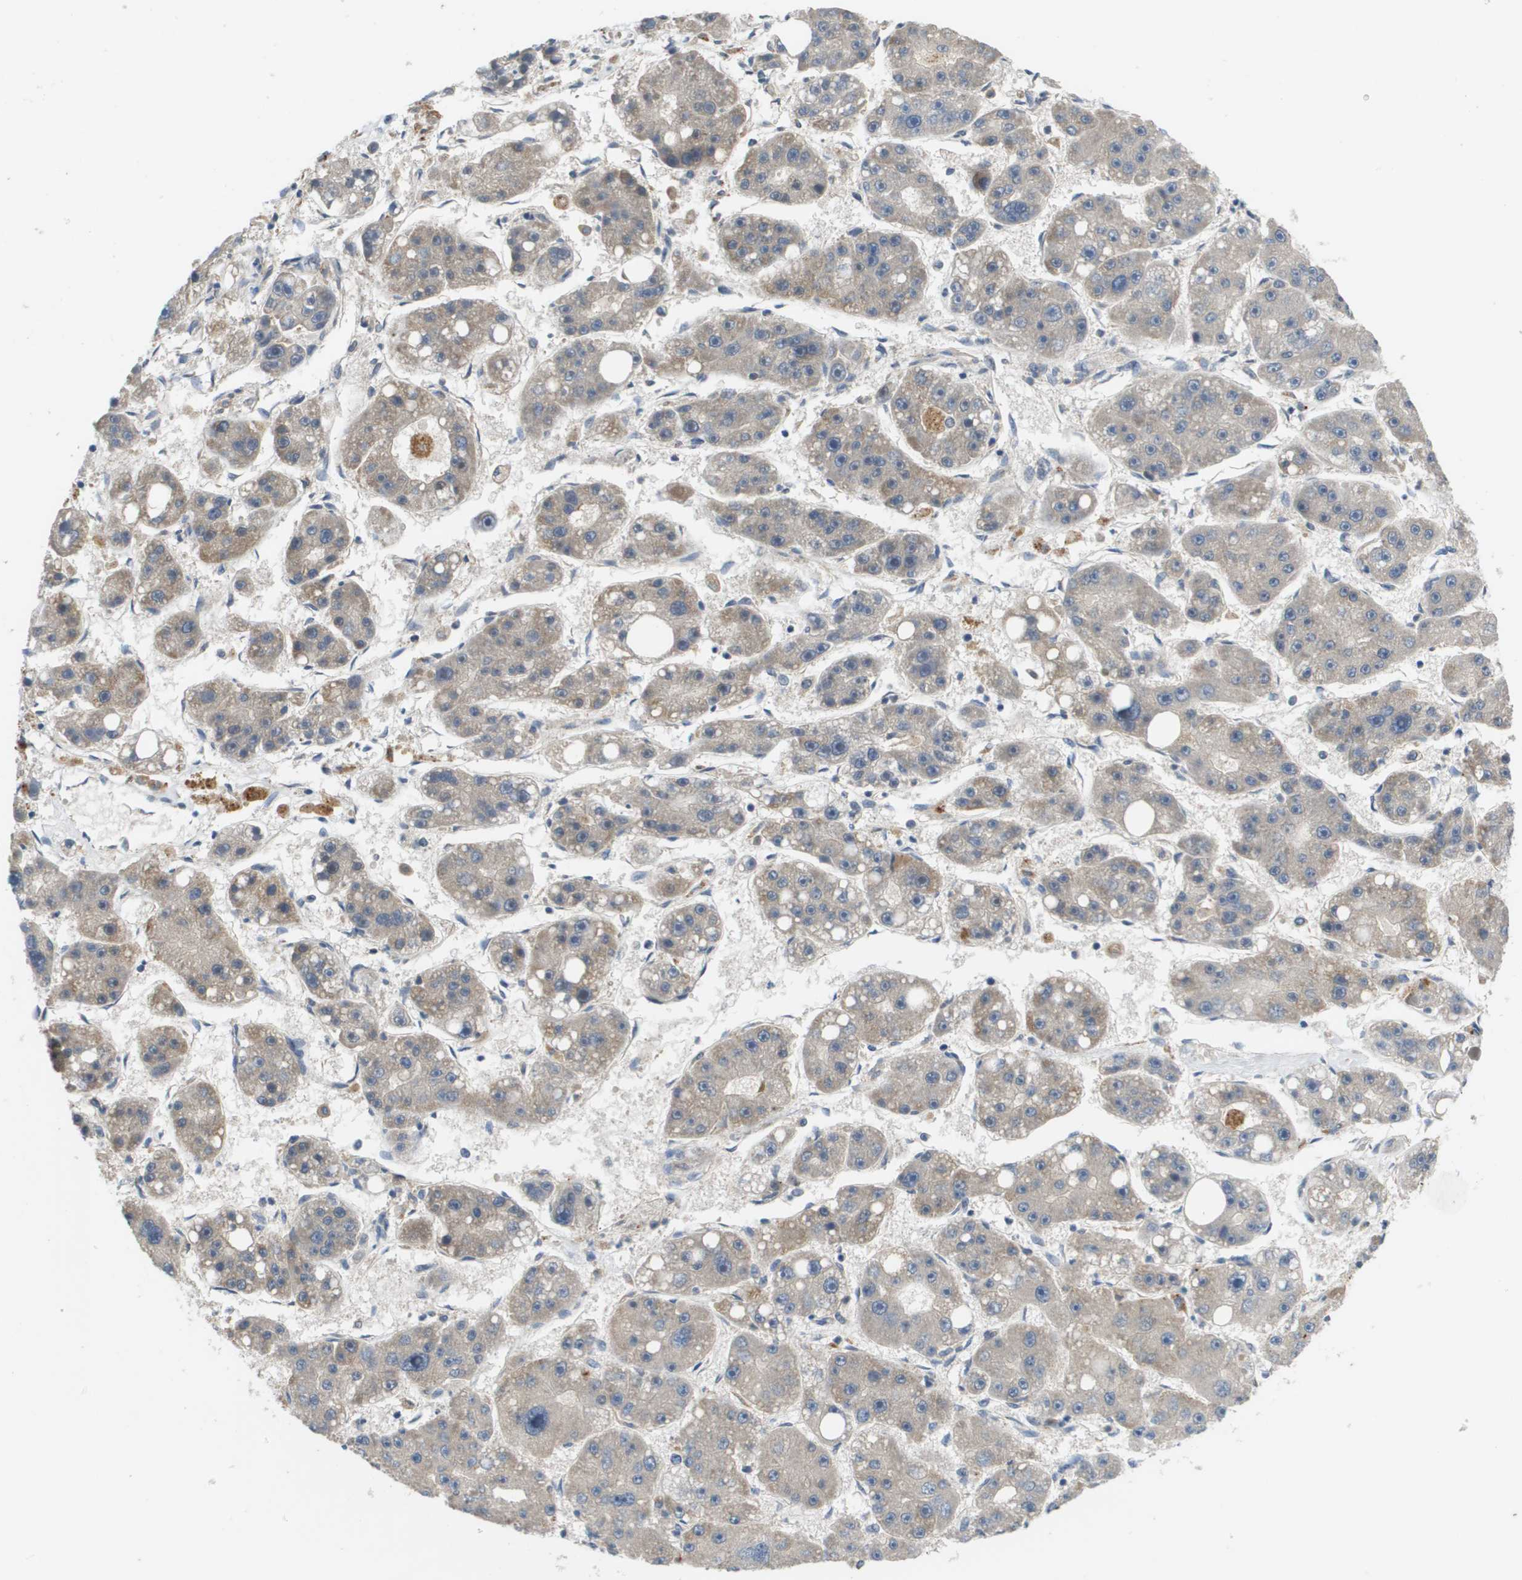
{"staining": {"intensity": "weak", "quantity": "<25%", "location": "cytoplasmic/membranous"}, "tissue": "liver cancer", "cell_type": "Tumor cells", "image_type": "cancer", "snomed": [{"axis": "morphology", "description": "Carcinoma, Hepatocellular, NOS"}, {"axis": "topography", "description": "Liver"}], "caption": "There is no significant positivity in tumor cells of liver cancer.", "gene": "SLC25A20", "patient": {"sex": "female", "age": 61}}